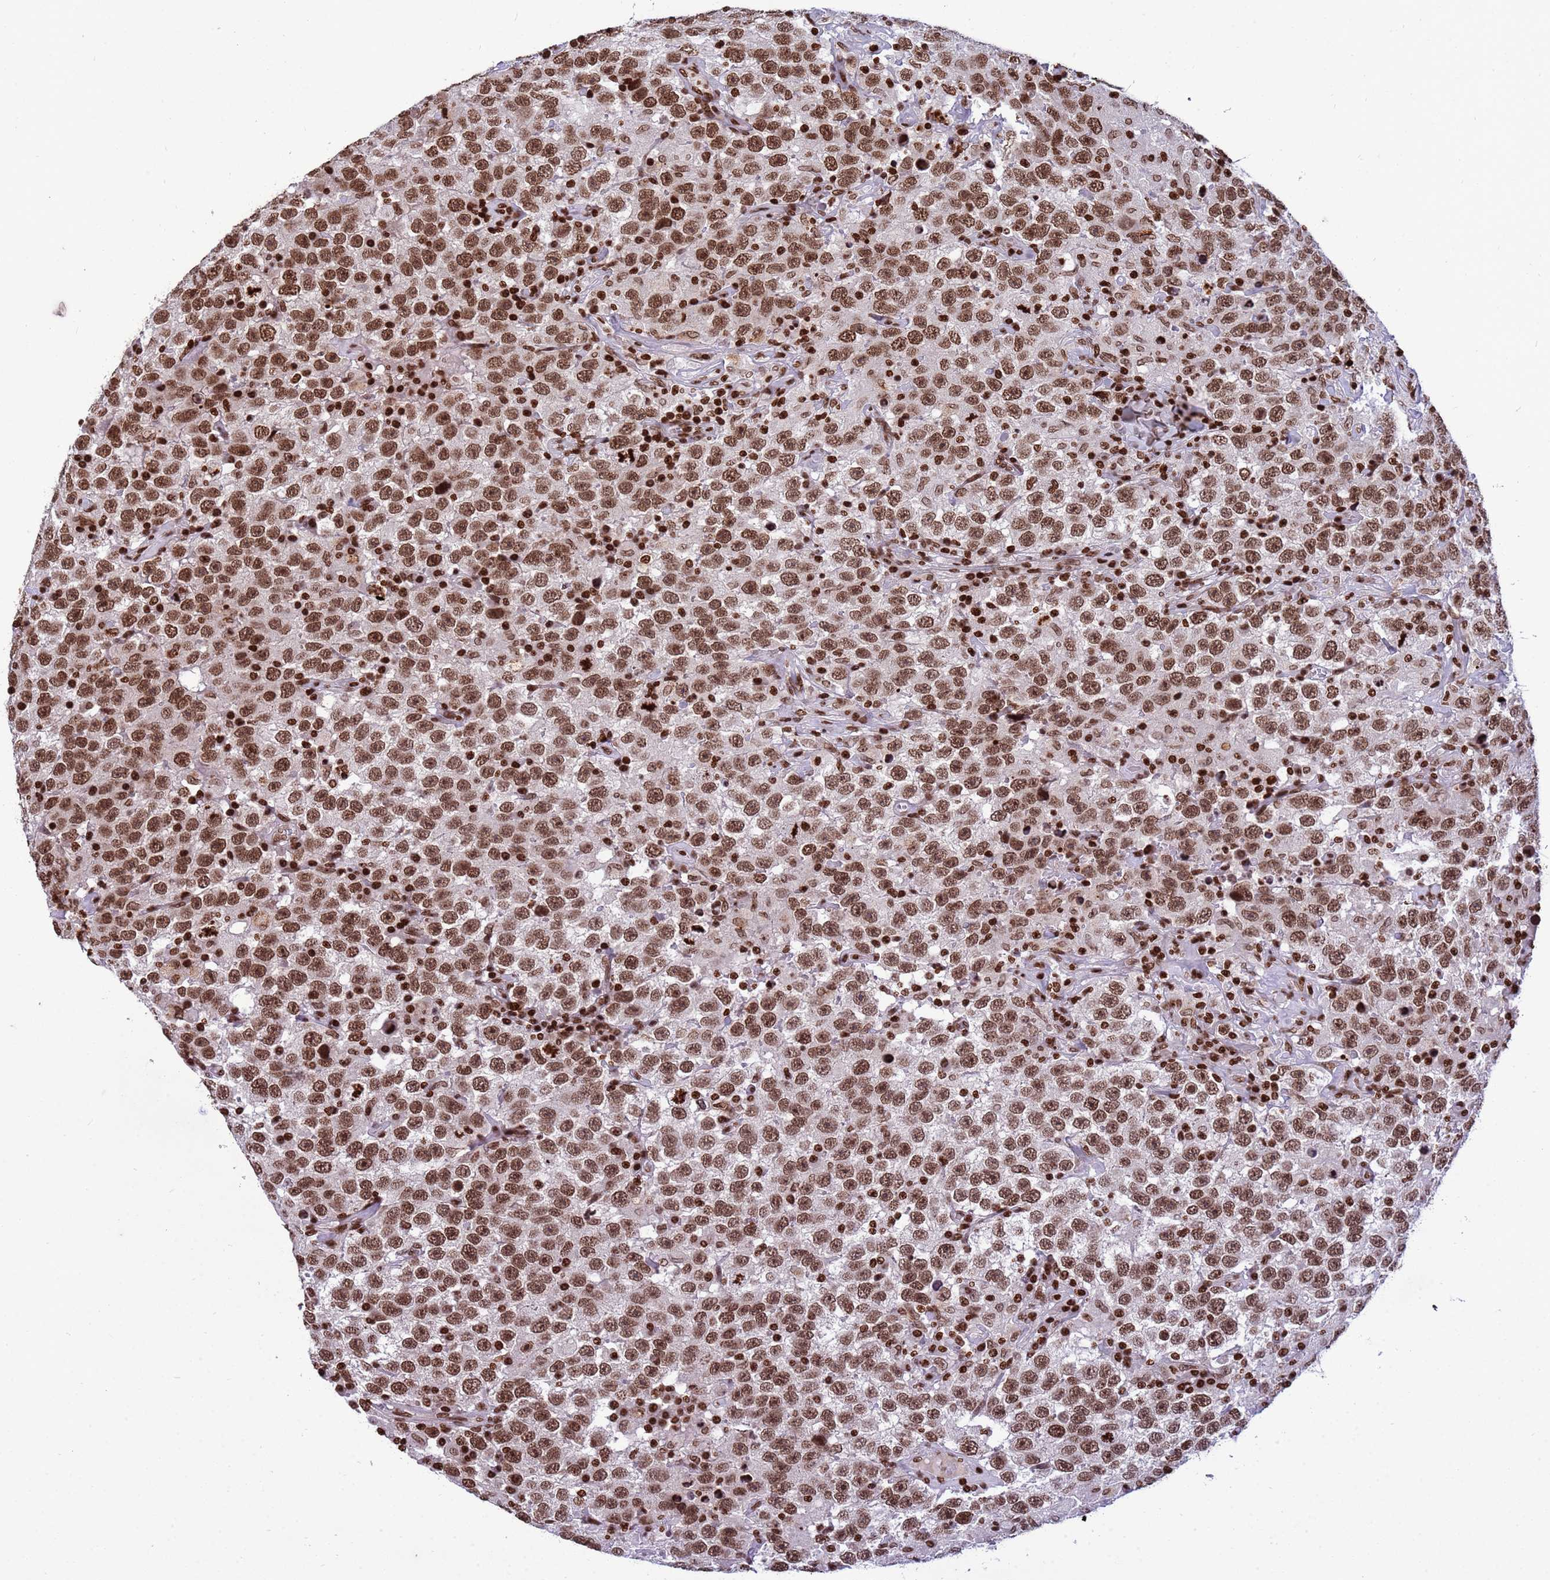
{"staining": {"intensity": "strong", "quantity": ">75%", "location": "nuclear"}, "tissue": "testis cancer", "cell_type": "Tumor cells", "image_type": "cancer", "snomed": [{"axis": "morphology", "description": "Seminoma, NOS"}, {"axis": "topography", "description": "Testis"}], "caption": "Human testis seminoma stained for a protein (brown) displays strong nuclear positive staining in about >75% of tumor cells.", "gene": "H3-3B", "patient": {"sex": "male", "age": 41}}